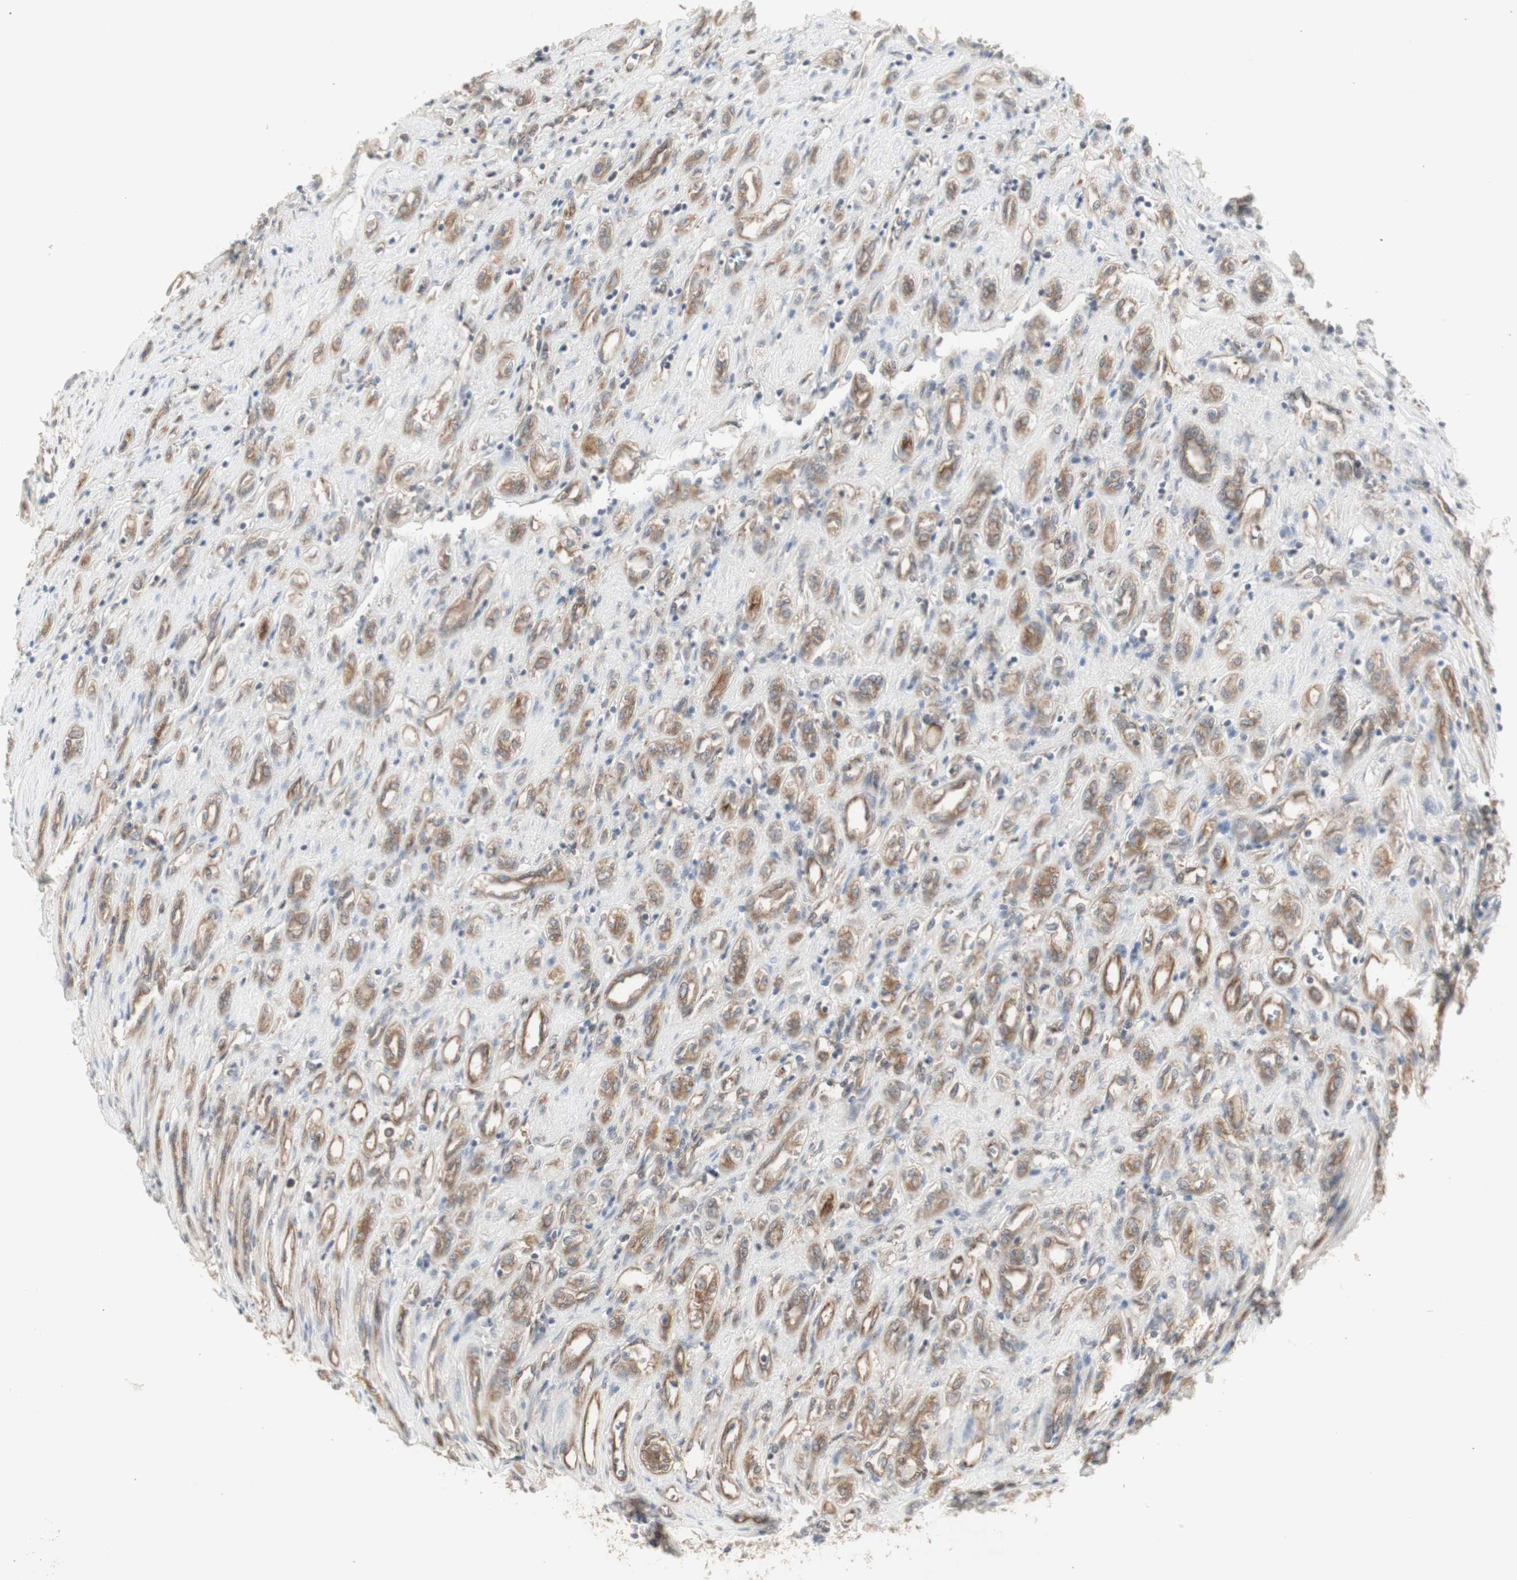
{"staining": {"intensity": "moderate", "quantity": ">75%", "location": "cytoplasmic/membranous"}, "tissue": "renal cancer", "cell_type": "Tumor cells", "image_type": "cancer", "snomed": [{"axis": "morphology", "description": "Adenocarcinoma, NOS"}, {"axis": "topography", "description": "Kidney"}], "caption": "Human renal cancer stained with a protein marker shows moderate staining in tumor cells.", "gene": "CHURC1-FNTB", "patient": {"sex": "female", "age": 70}}